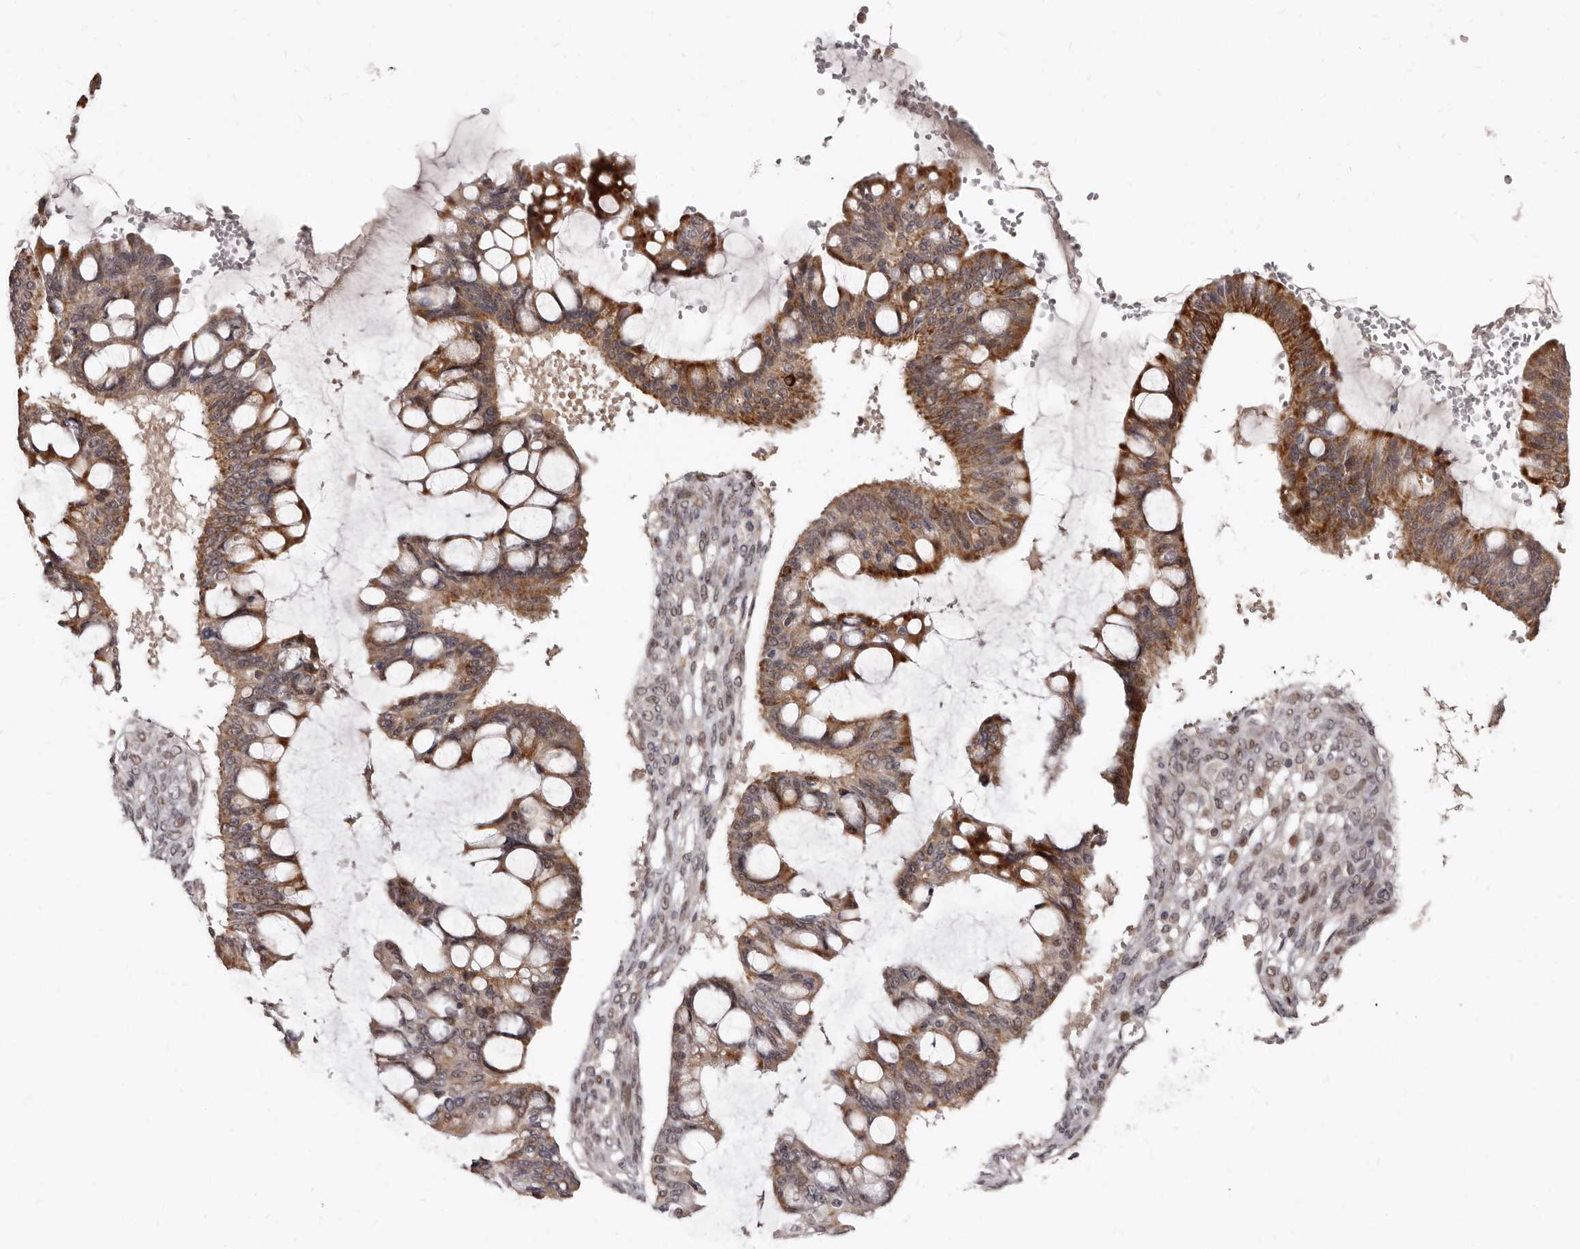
{"staining": {"intensity": "moderate", "quantity": ">75%", "location": "cytoplasmic/membranous,nuclear"}, "tissue": "ovarian cancer", "cell_type": "Tumor cells", "image_type": "cancer", "snomed": [{"axis": "morphology", "description": "Cystadenocarcinoma, mucinous, NOS"}, {"axis": "topography", "description": "Ovary"}], "caption": "Immunohistochemical staining of human ovarian mucinous cystadenocarcinoma exhibits moderate cytoplasmic/membranous and nuclear protein expression in approximately >75% of tumor cells. The staining was performed using DAB (3,3'-diaminobenzidine), with brown indicating positive protein expression. Nuclei are stained blue with hematoxylin.", "gene": "PHF20L1", "patient": {"sex": "female", "age": 73}}